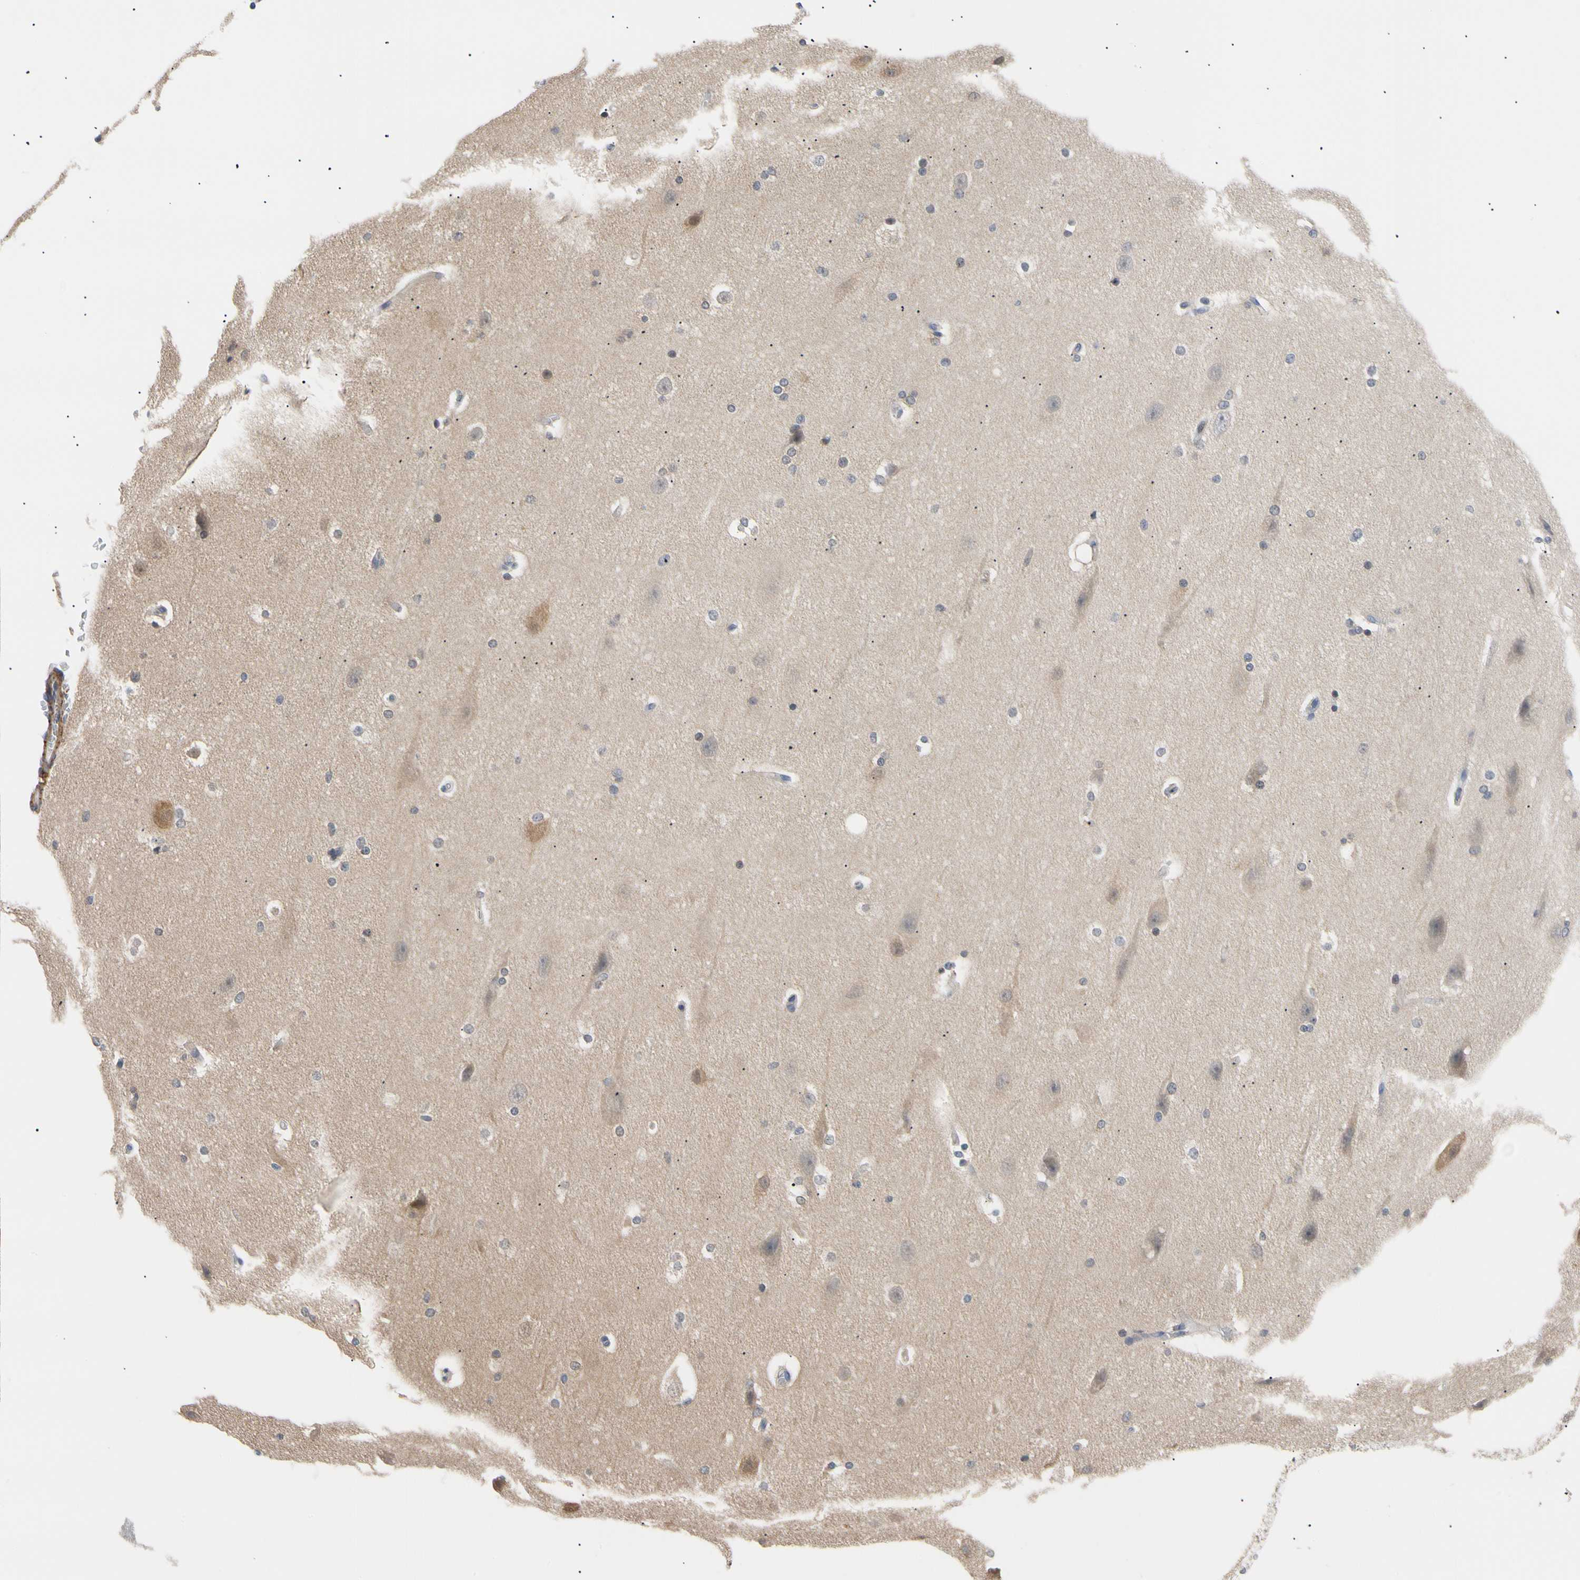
{"staining": {"intensity": "negative", "quantity": "none", "location": "none"}, "tissue": "cerebral cortex", "cell_type": "Endothelial cells", "image_type": "normal", "snomed": [{"axis": "morphology", "description": "Normal tissue, NOS"}, {"axis": "topography", "description": "Cerebral cortex"}, {"axis": "topography", "description": "Hippocampus"}], "caption": "A micrograph of human cerebral cortex is negative for staining in endothelial cells. Brightfield microscopy of IHC stained with DAB (3,3'-diaminobenzidine) (brown) and hematoxylin (blue), captured at high magnification.", "gene": "SEC23B", "patient": {"sex": "female", "age": 19}}